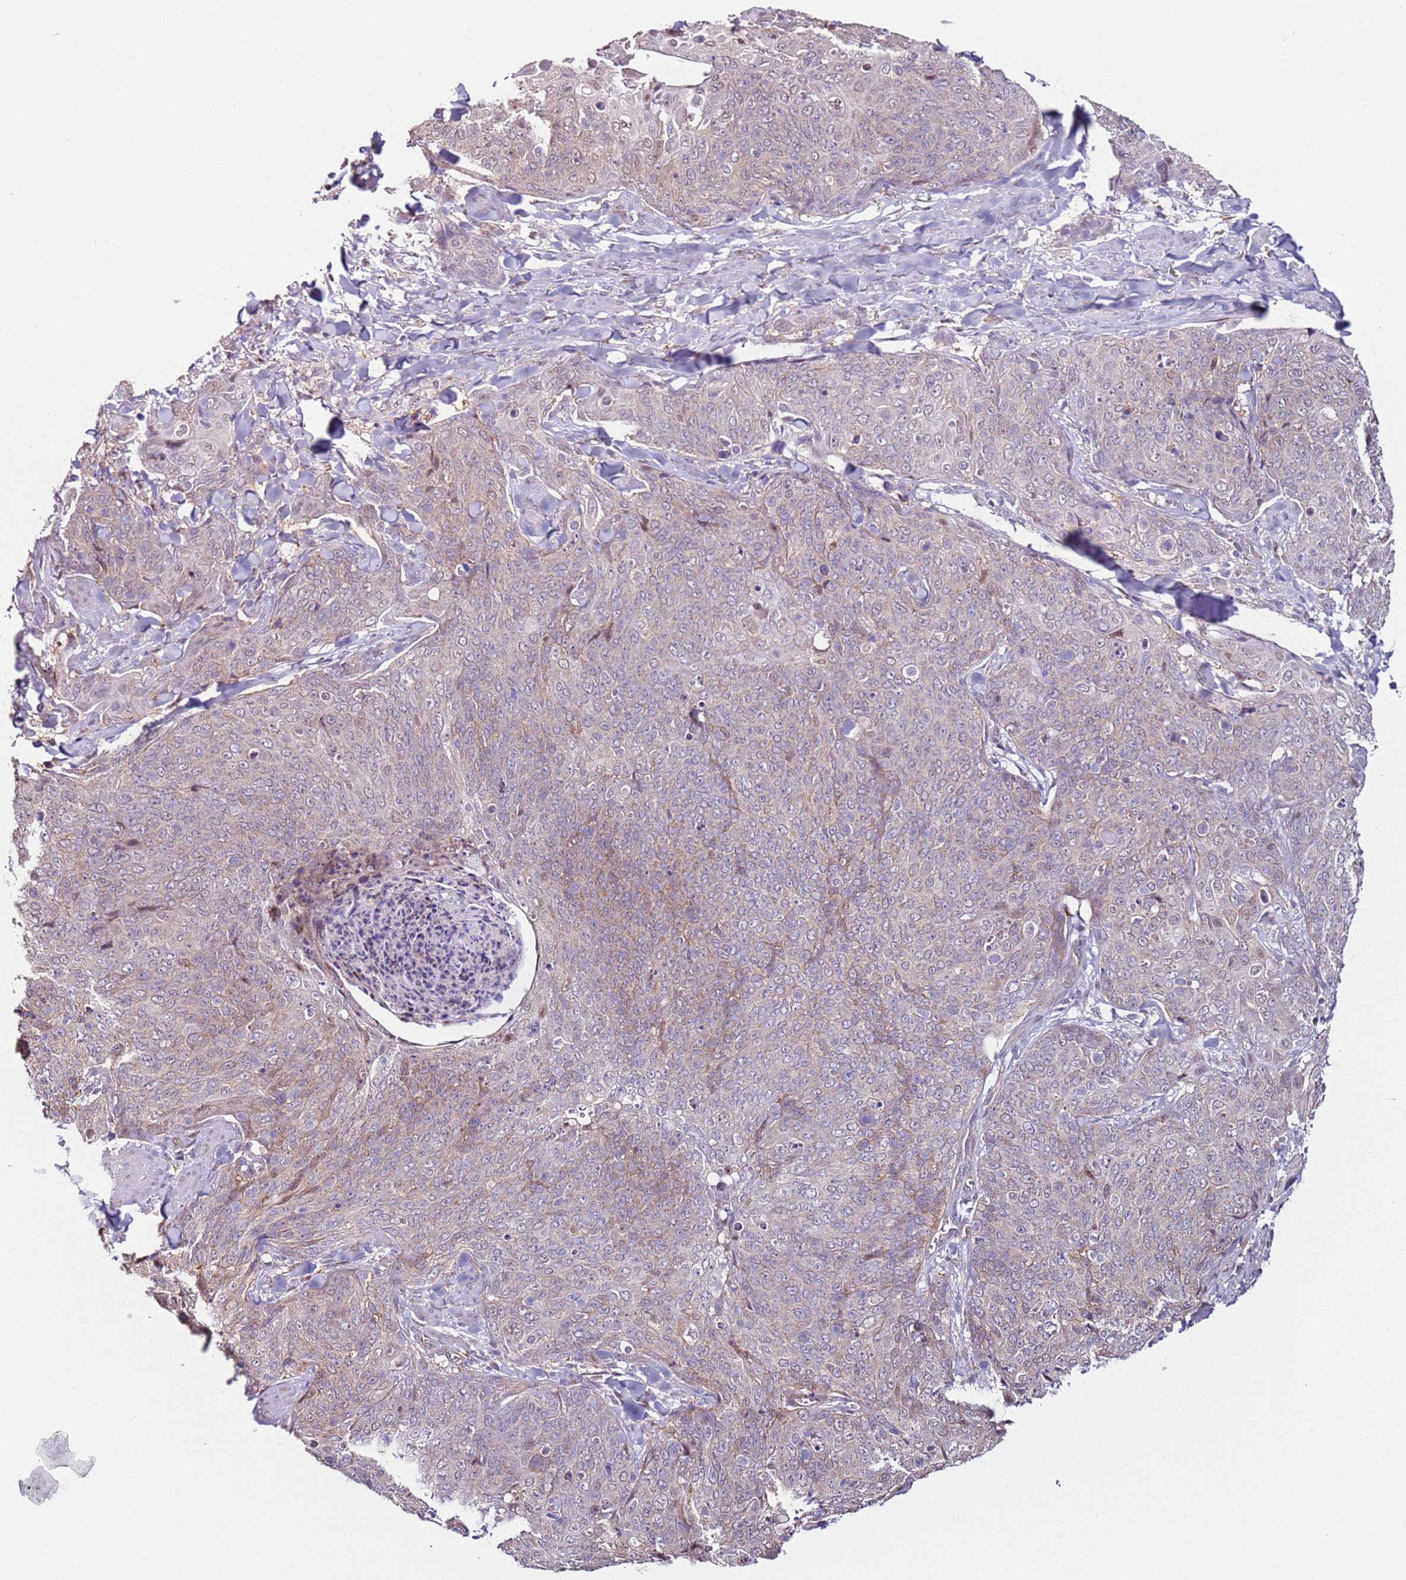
{"staining": {"intensity": "weak", "quantity": "<25%", "location": "cytoplasmic/membranous"}, "tissue": "skin cancer", "cell_type": "Tumor cells", "image_type": "cancer", "snomed": [{"axis": "morphology", "description": "Squamous cell carcinoma, NOS"}, {"axis": "topography", "description": "Skin"}, {"axis": "topography", "description": "Vulva"}], "caption": "Tumor cells show no significant protein staining in skin cancer (squamous cell carcinoma).", "gene": "PSMD4", "patient": {"sex": "female", "age": 85}}